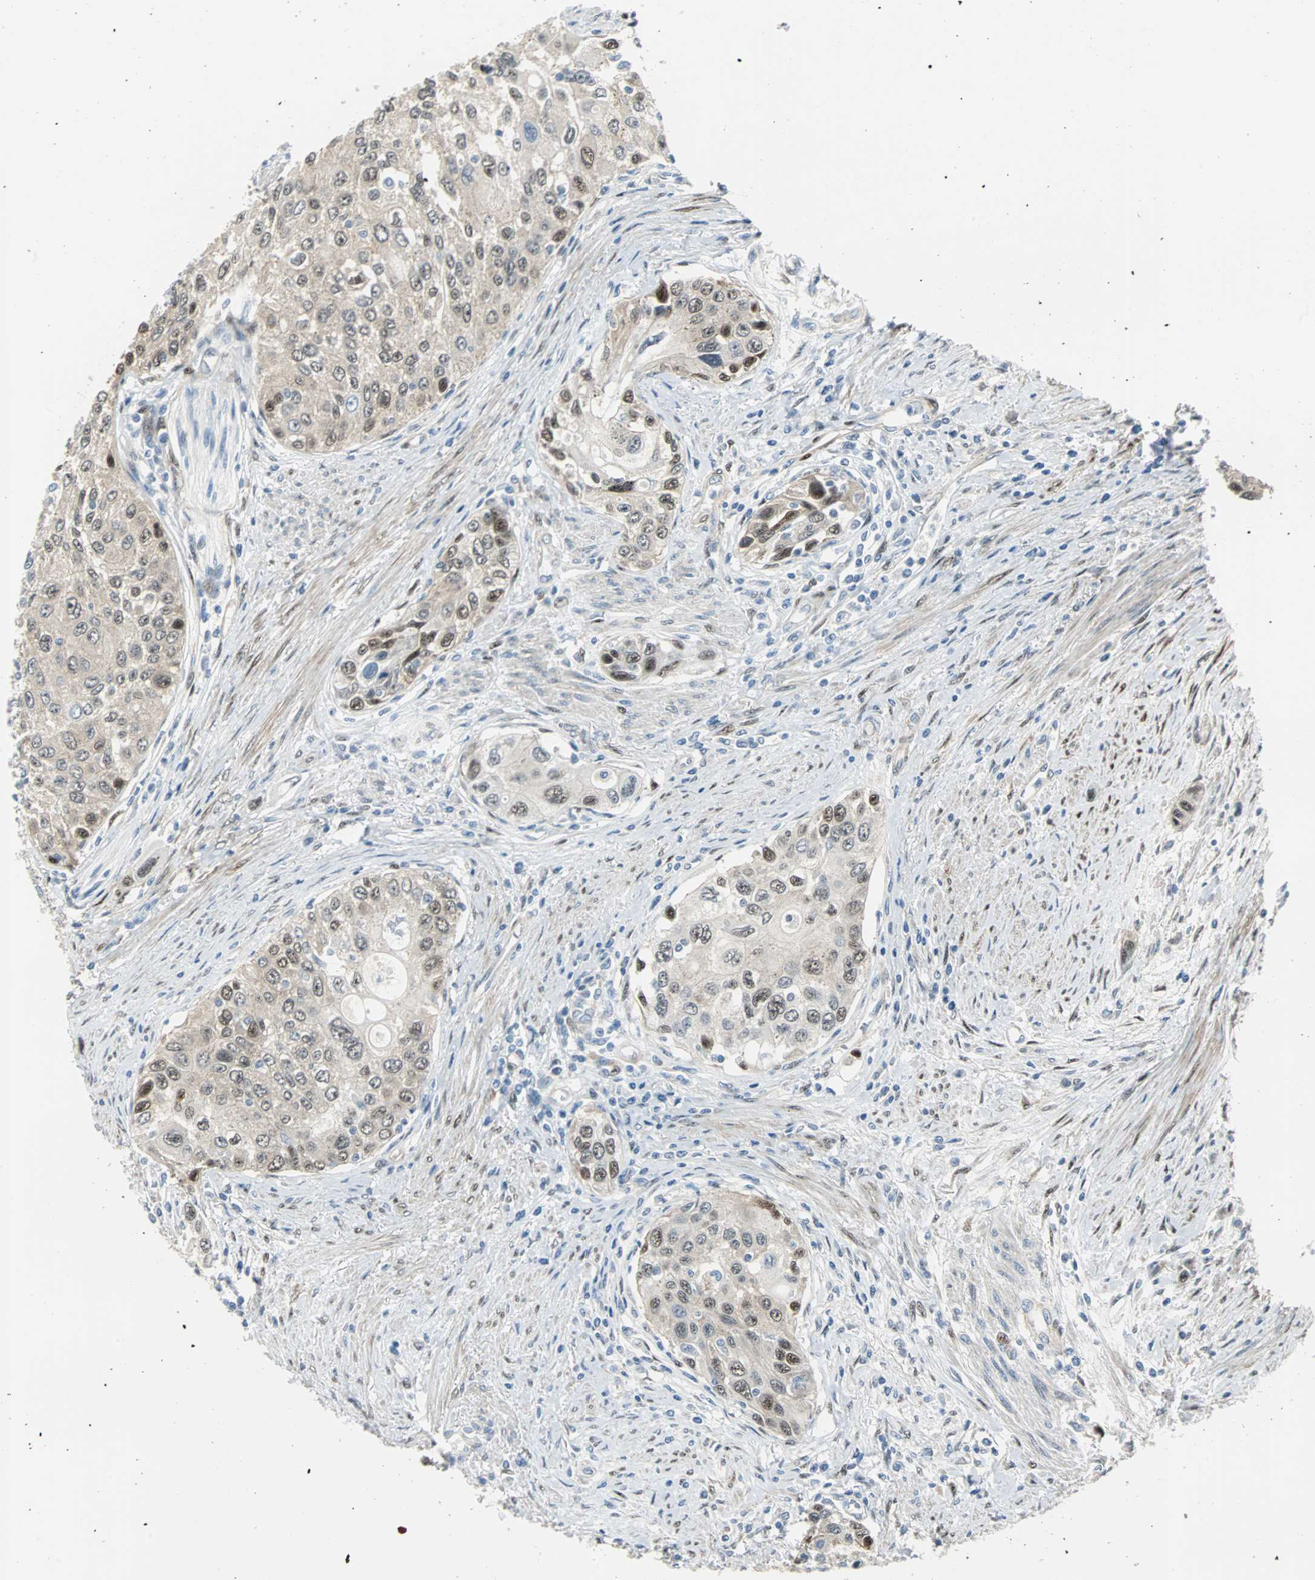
{"staining": {"intensity": "weak", "quantity": "25%-75%", "location": "cytoplasmic/membranous,nuclear"}, "tissue": "urothelial cancer", "cell_type": "Tumor cells", "image_type": "cancer", "snomed": [{"axis": "morphology", "description": "Urothelial carcinoma, High grade"}, {"axis": "topography", "description": "Urinary bladder"}], "caption": "Human urothelial cancer stained with a protein marker demonstrates weak staining in tumor cells.", "gene": "FHL2", "patient": {"sex": "female", "age": 56}}